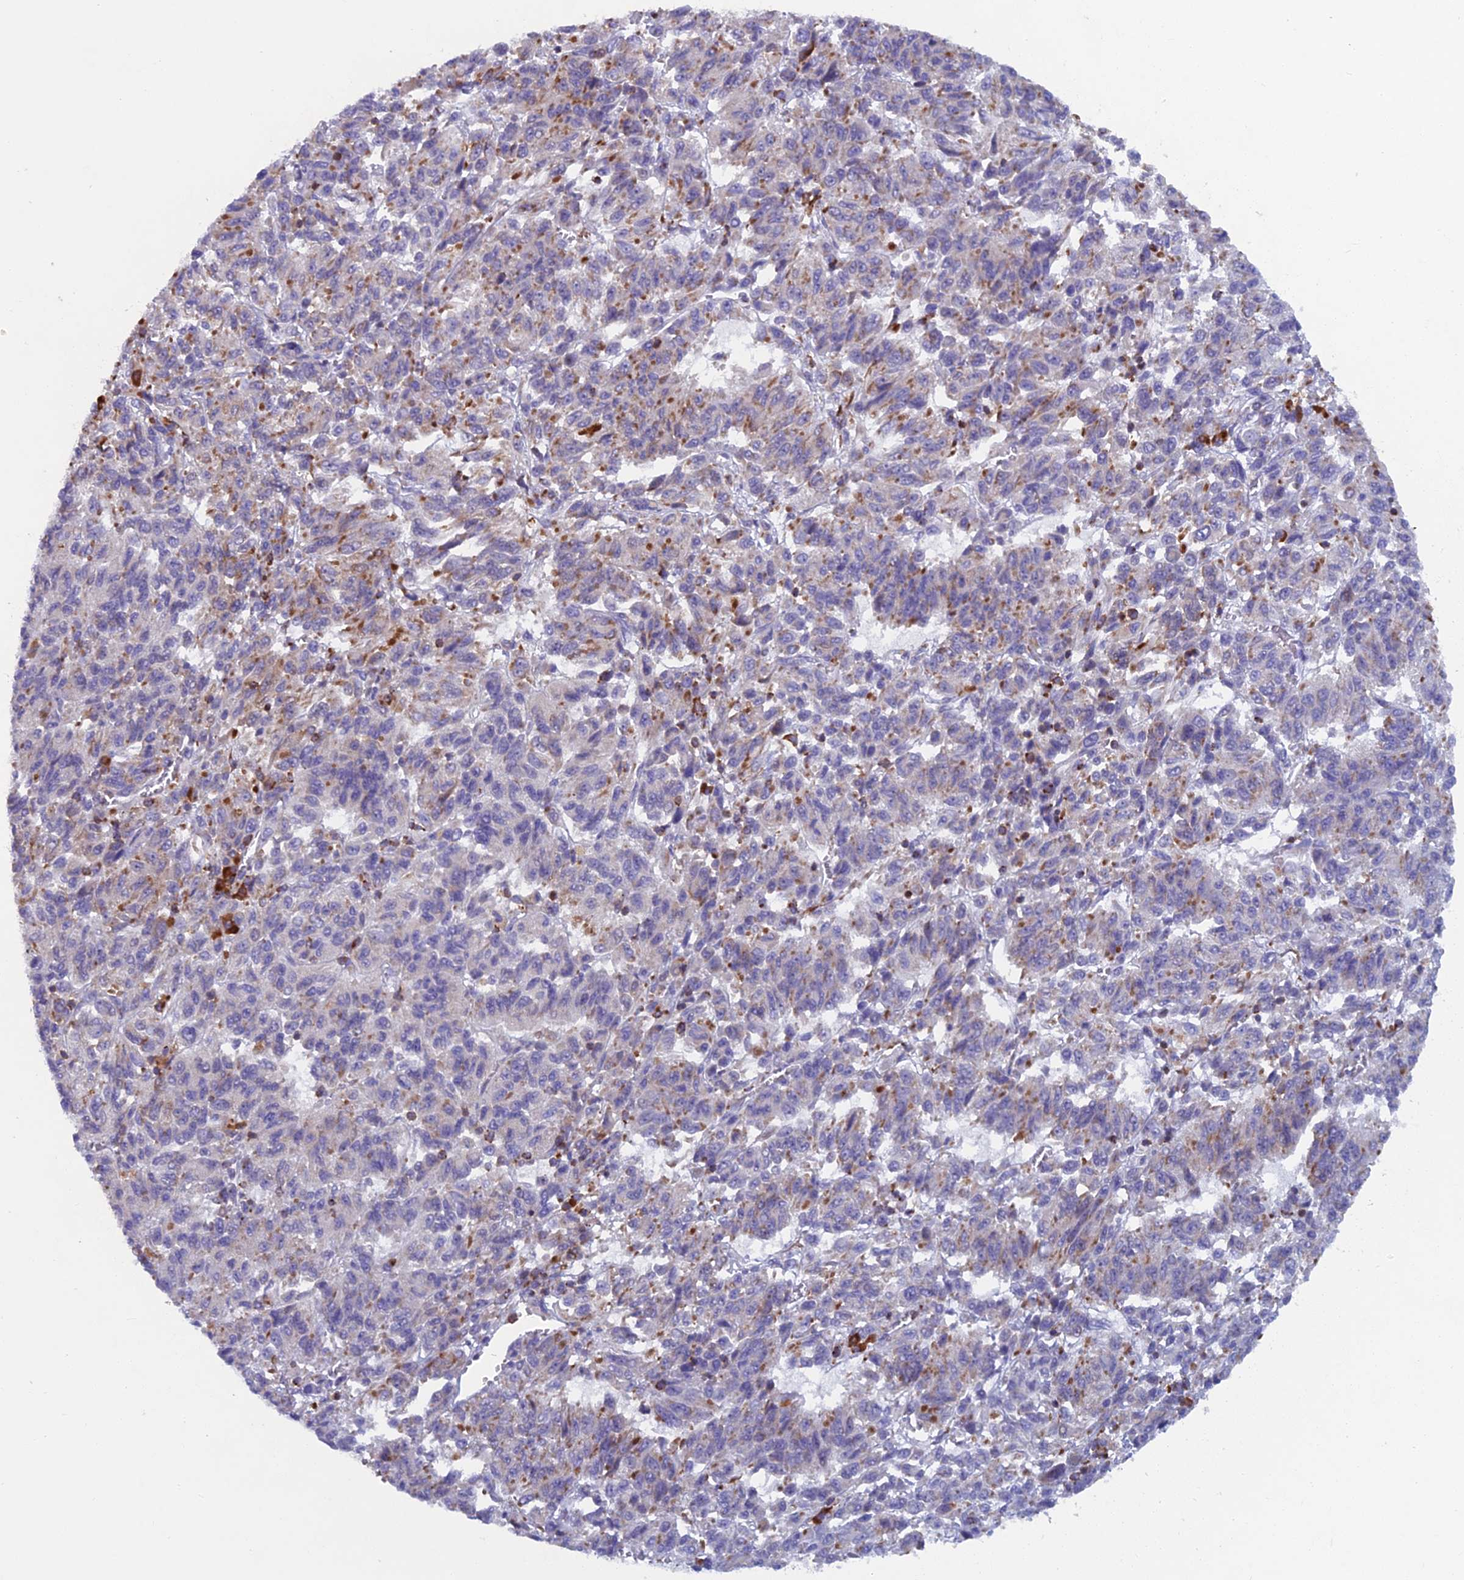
{"staining": {"intensity": "negative", "quantity": "none", "location": "none"}, "tissue": "melanoma", "cell_type": "Tumor cells", "image_type": "cancer", "snomed": [{"axis": "morphology", "description": "Malignant melanoma, Metastatic site"}, {"axis": "topography", "description": "Lung"}], "caption": "Immunohistochemistry (IHC) of melanoma displays no expression in tumor cells. (IHC, brightfield microscopy, high magnification).", "gene": "ABI3BP", "patient": {"sex": "male", "age": 64}}